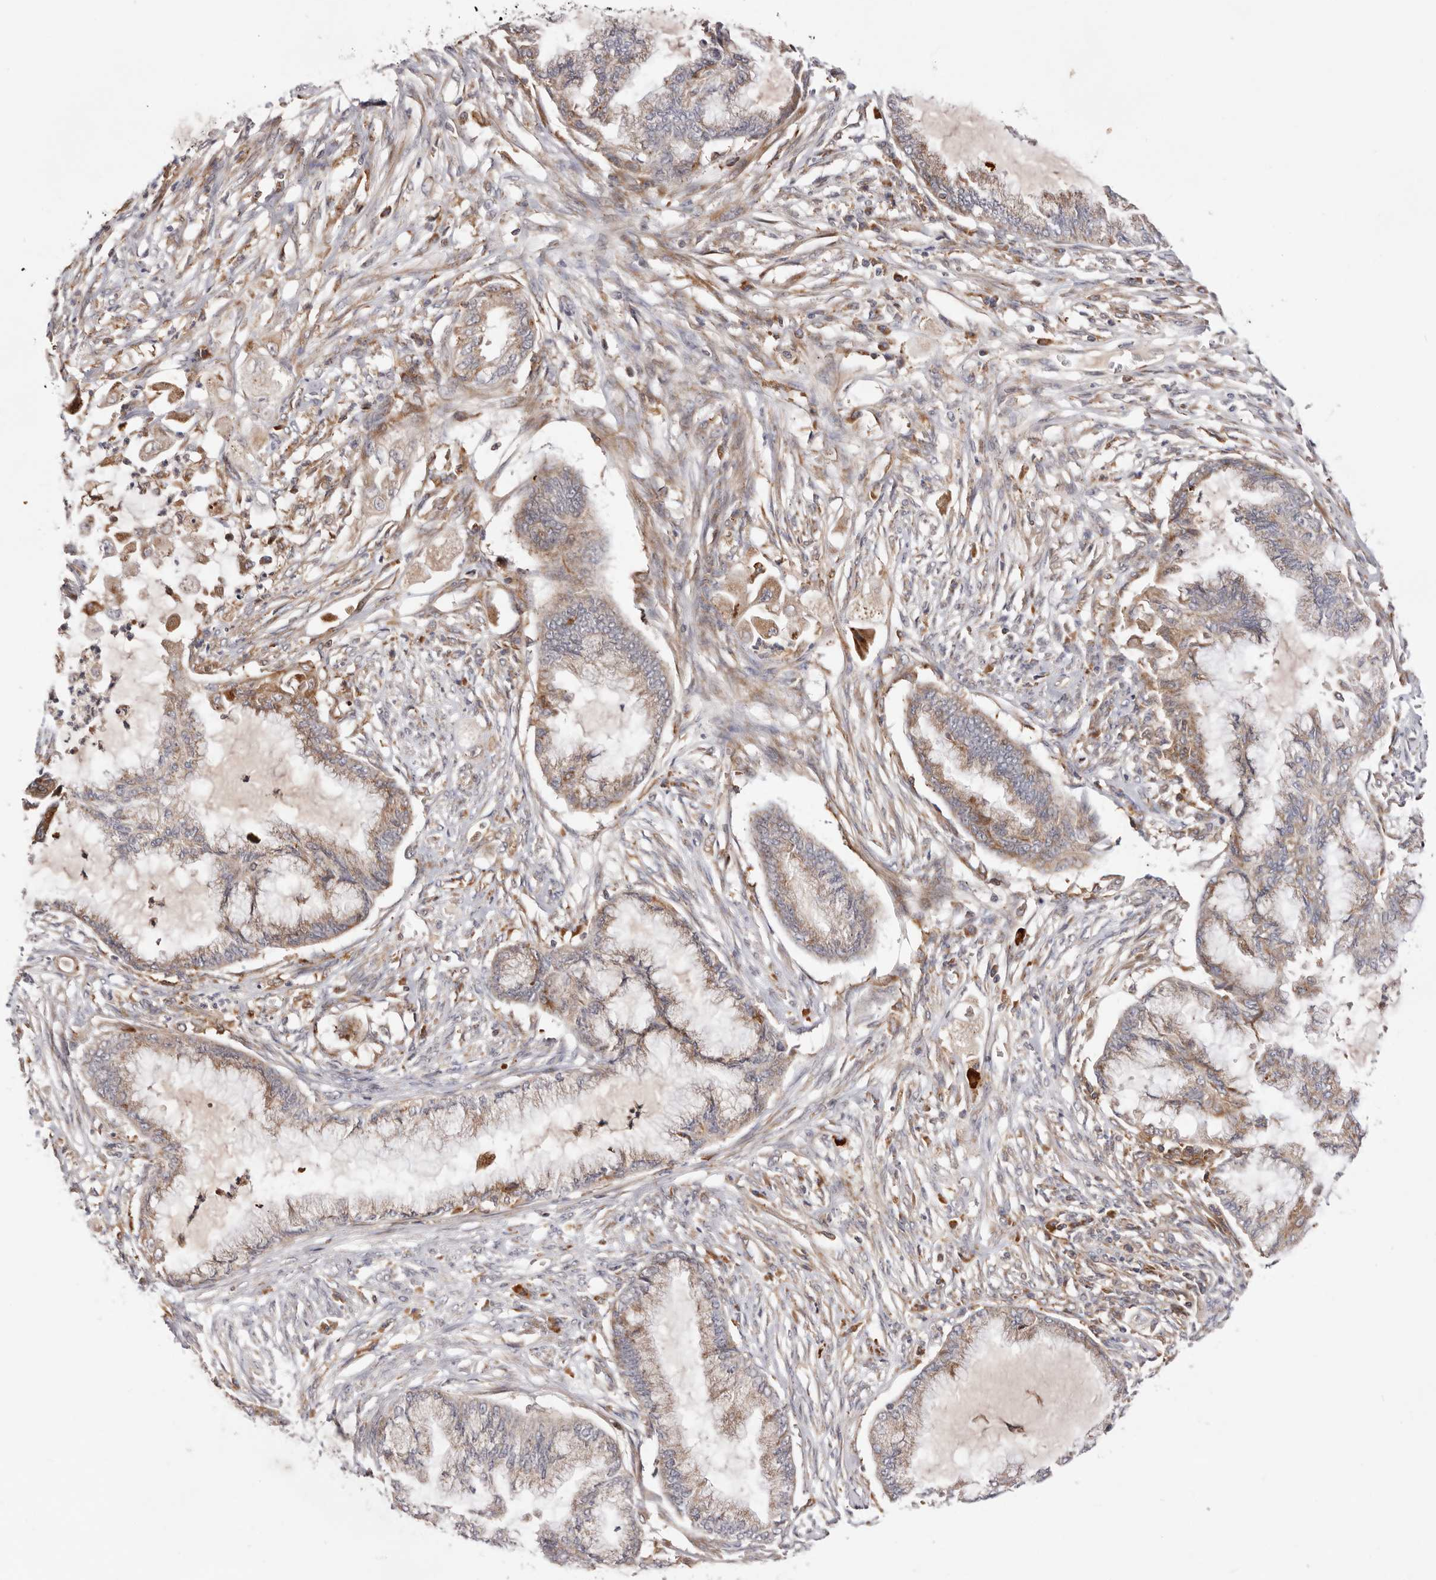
{"staining": {"intensity": "weak", "quantity": ">75%", "location": "cytoplasmic/membranous"}, "tissue": "endometrial cancer", "cell_type": "Tumor cells", "image_type": "cancer", "snomed": [{"axis": "morphology", "description": "Adenocarcinoma, NOS"}, {"axis": "topography", "description": "Endometrium"}], "caption": "This histopathology image exhibits endometrial cancer (adenocarcinoma) stained with IHC to label a protein in brown. The cytoplasmic/membranous of tumor cells show weak positivity for the protein. Nuclei are counter-stained blue.", "gene": "RNF213", "patient": {"sex": "female", "age": 86}}